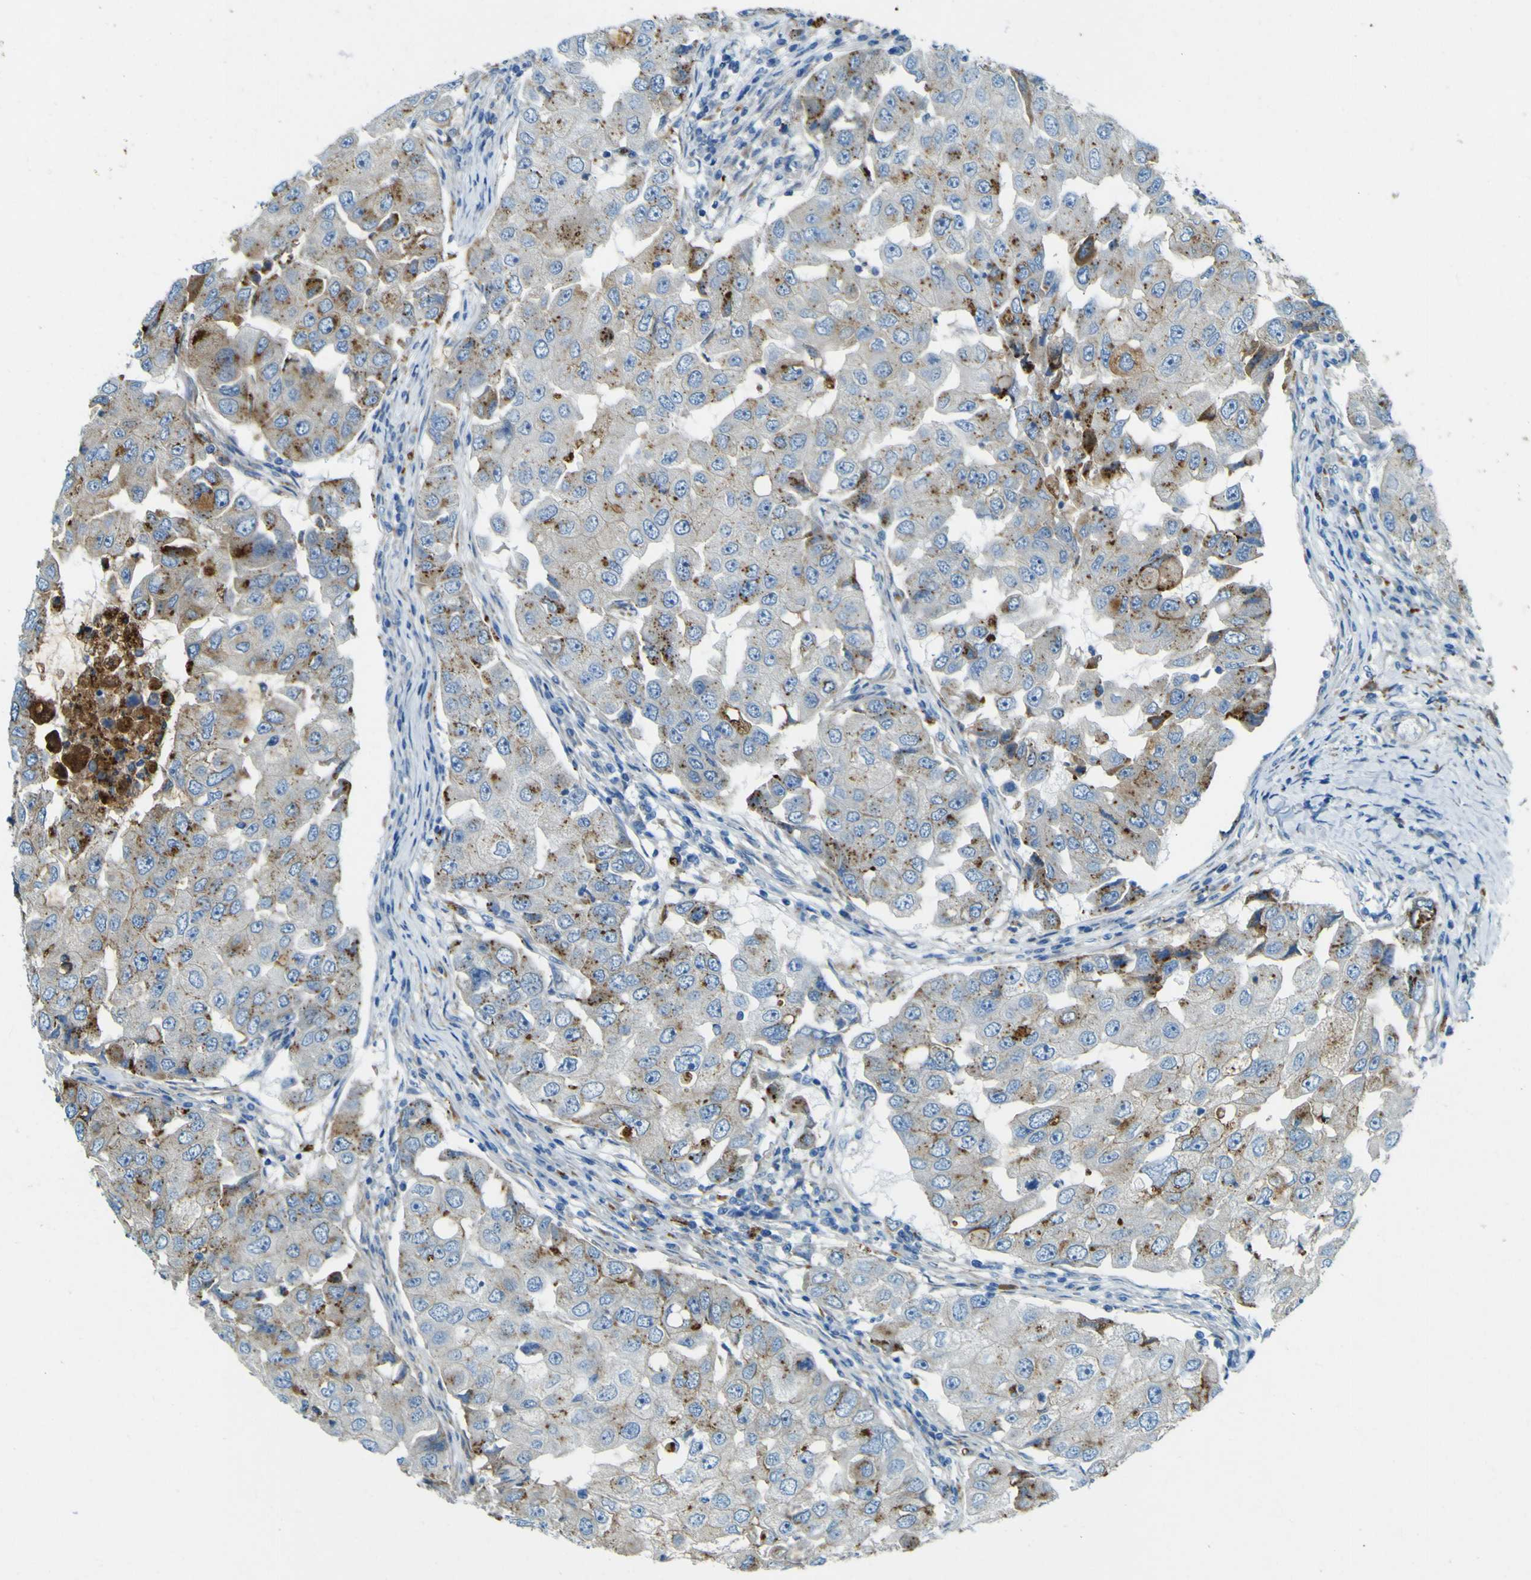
{"staining": {"intensity": "moderate", "quantity": "25%-75%", "location": "cytoplasmic/membranous"}, "tissue": "breast cancer", "cell_type": "Tumor cells", "image_type": "cancer", "snomed": [{"axis": "morphology", "description": "Duct carcinoma"}, {"axis": "topography", "description": "Breast"}], "caption": "Protein analysis of breast cancer (infiltrating ductal carcinoma) tissue demonstrates moderate cytoplasmic/membranous expression in about 25%-75% of tumor cells.", "gene": "PDE9A", "patient": {"sex": "female", "age": 27}}